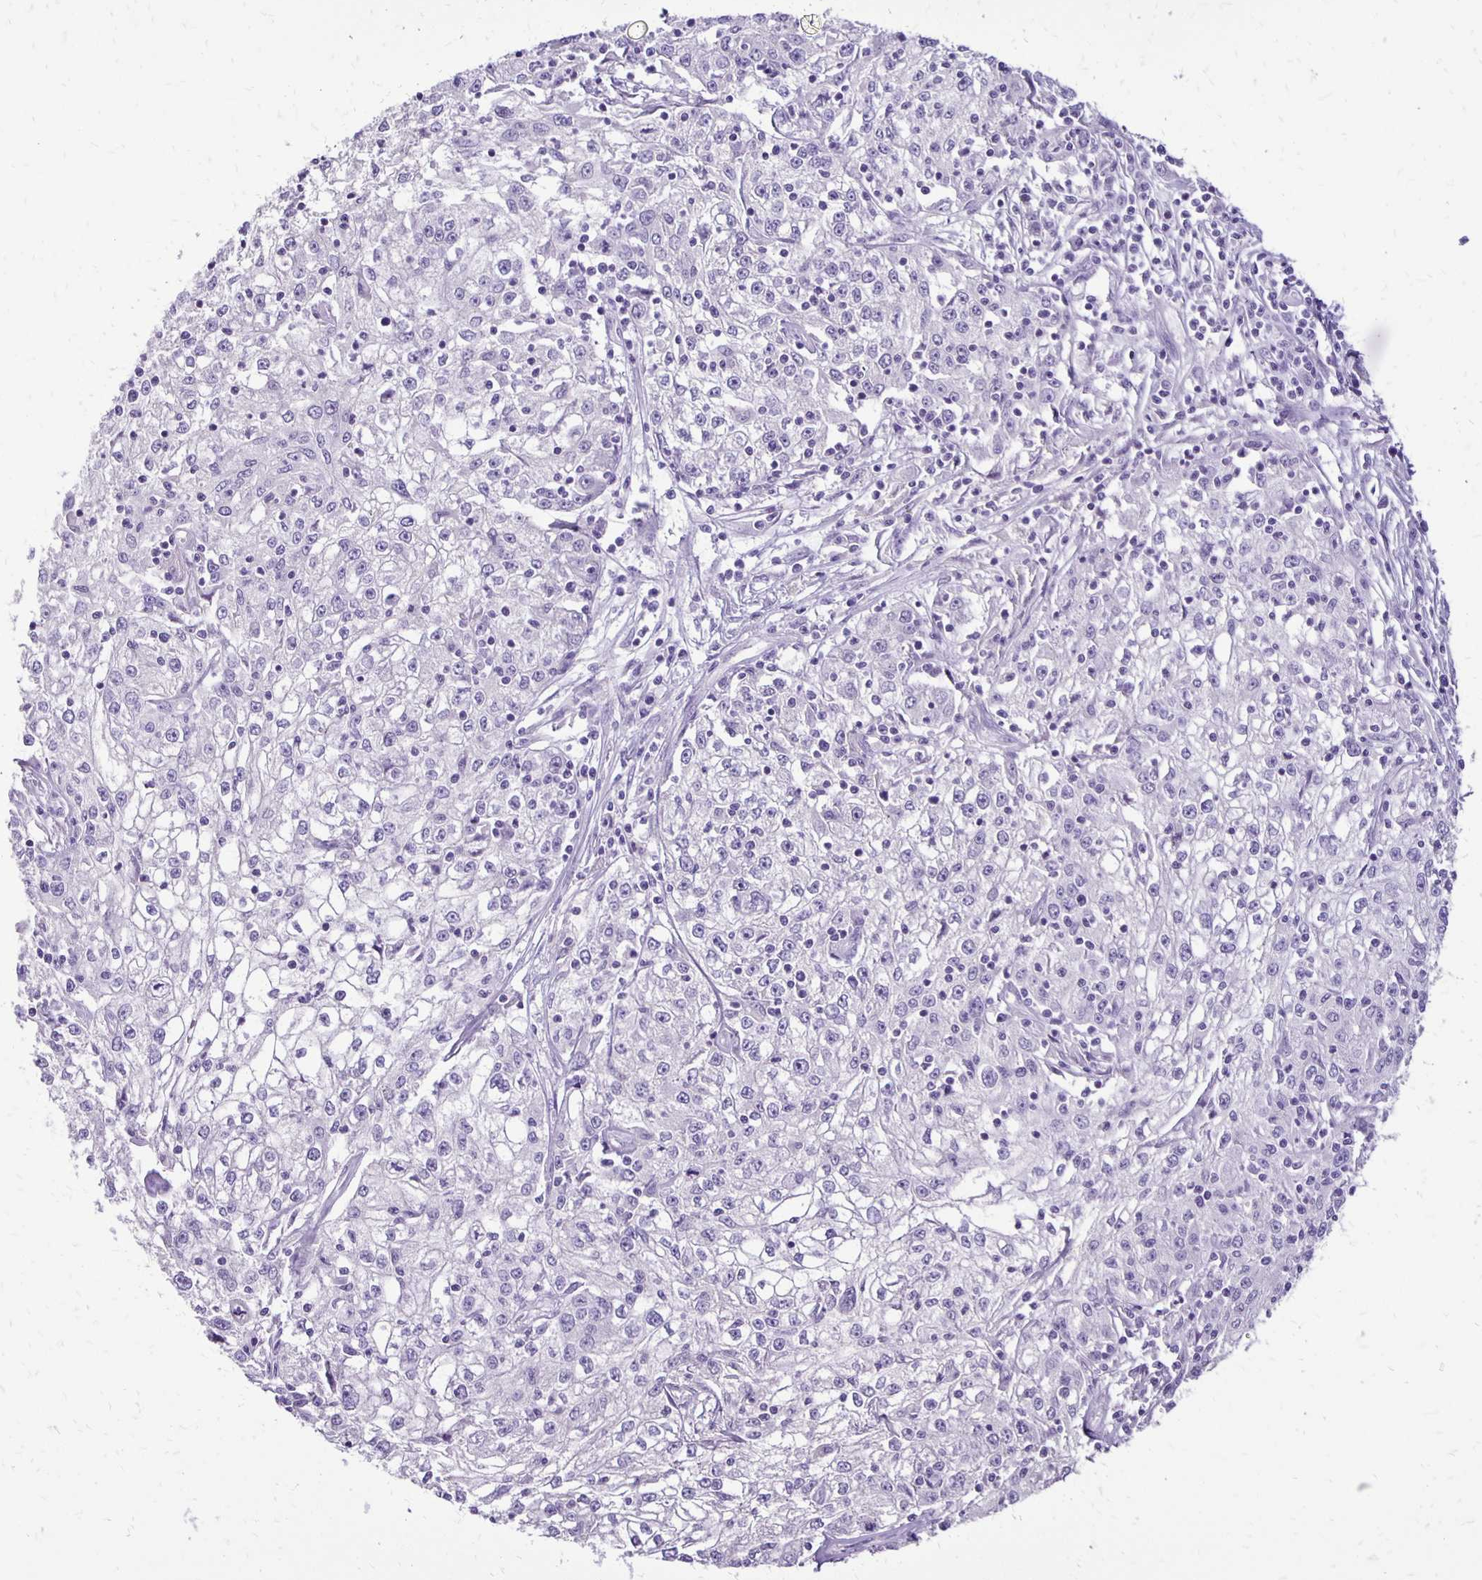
{"staining": {"intensity": "negative", "quantity": "none", "location": "none"}, "tissue": "cervical cancer", "cell_type": "Tumor cells", "image_type": "cancer", "snomed": [{"axis": "morphology", "description": "Squamous cell carcinoma, NOS"}, {"axis": "topography", "description": "Cervix"}], "caption": "Immunohistochemistry image of neoplastic tissue: human cervical cancer (squamous cell carcinoma) stained with DAB (3,3'-diaminobenzidine) shows no significant protein expression in tumor cells.", "gene": "ANKRD45", "patient": {"sex": "female", "age": 85}}